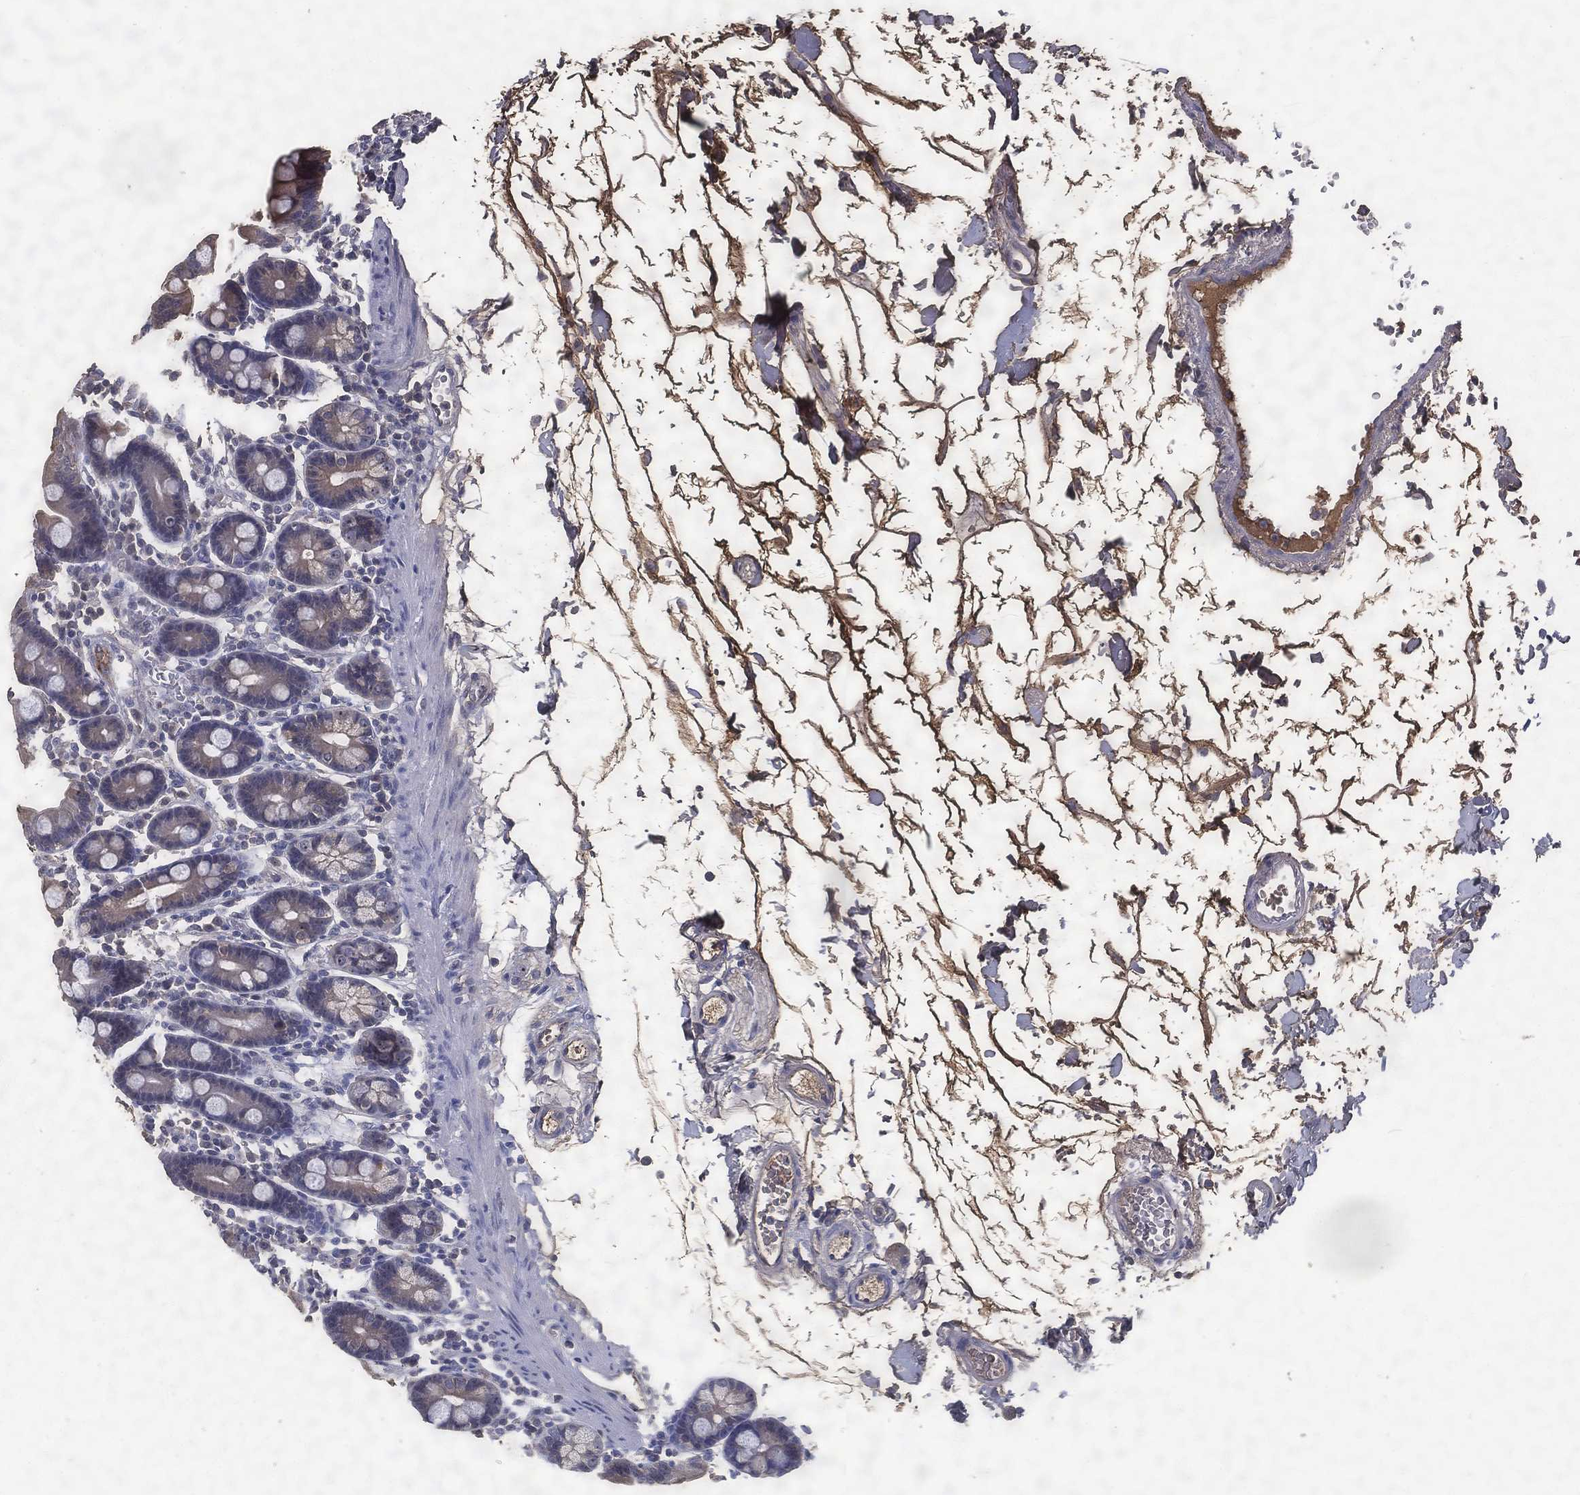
{"staining": {"intensity": "negative", "quantity": "none", "location": "none"}, "tissue": "duodenum", "cell_type": "Glandular cells", "image_type": "normal", "snomed": [{"axis": "morphology", "description": "Normal tissue, NOS"}, {"axis": "topography", "description": "Duodenum"}], "caption": "The photomicrograph exhibits no staining of glandular cells in unremarkable duodenum. The staining is performed using DAB (3,3'-diaminobenzidine) brown chromogen with nuclei counter-stained in using hematoxylin.", "gene": "EFNA1", "patient": {"sex": "male", "age": 59}}